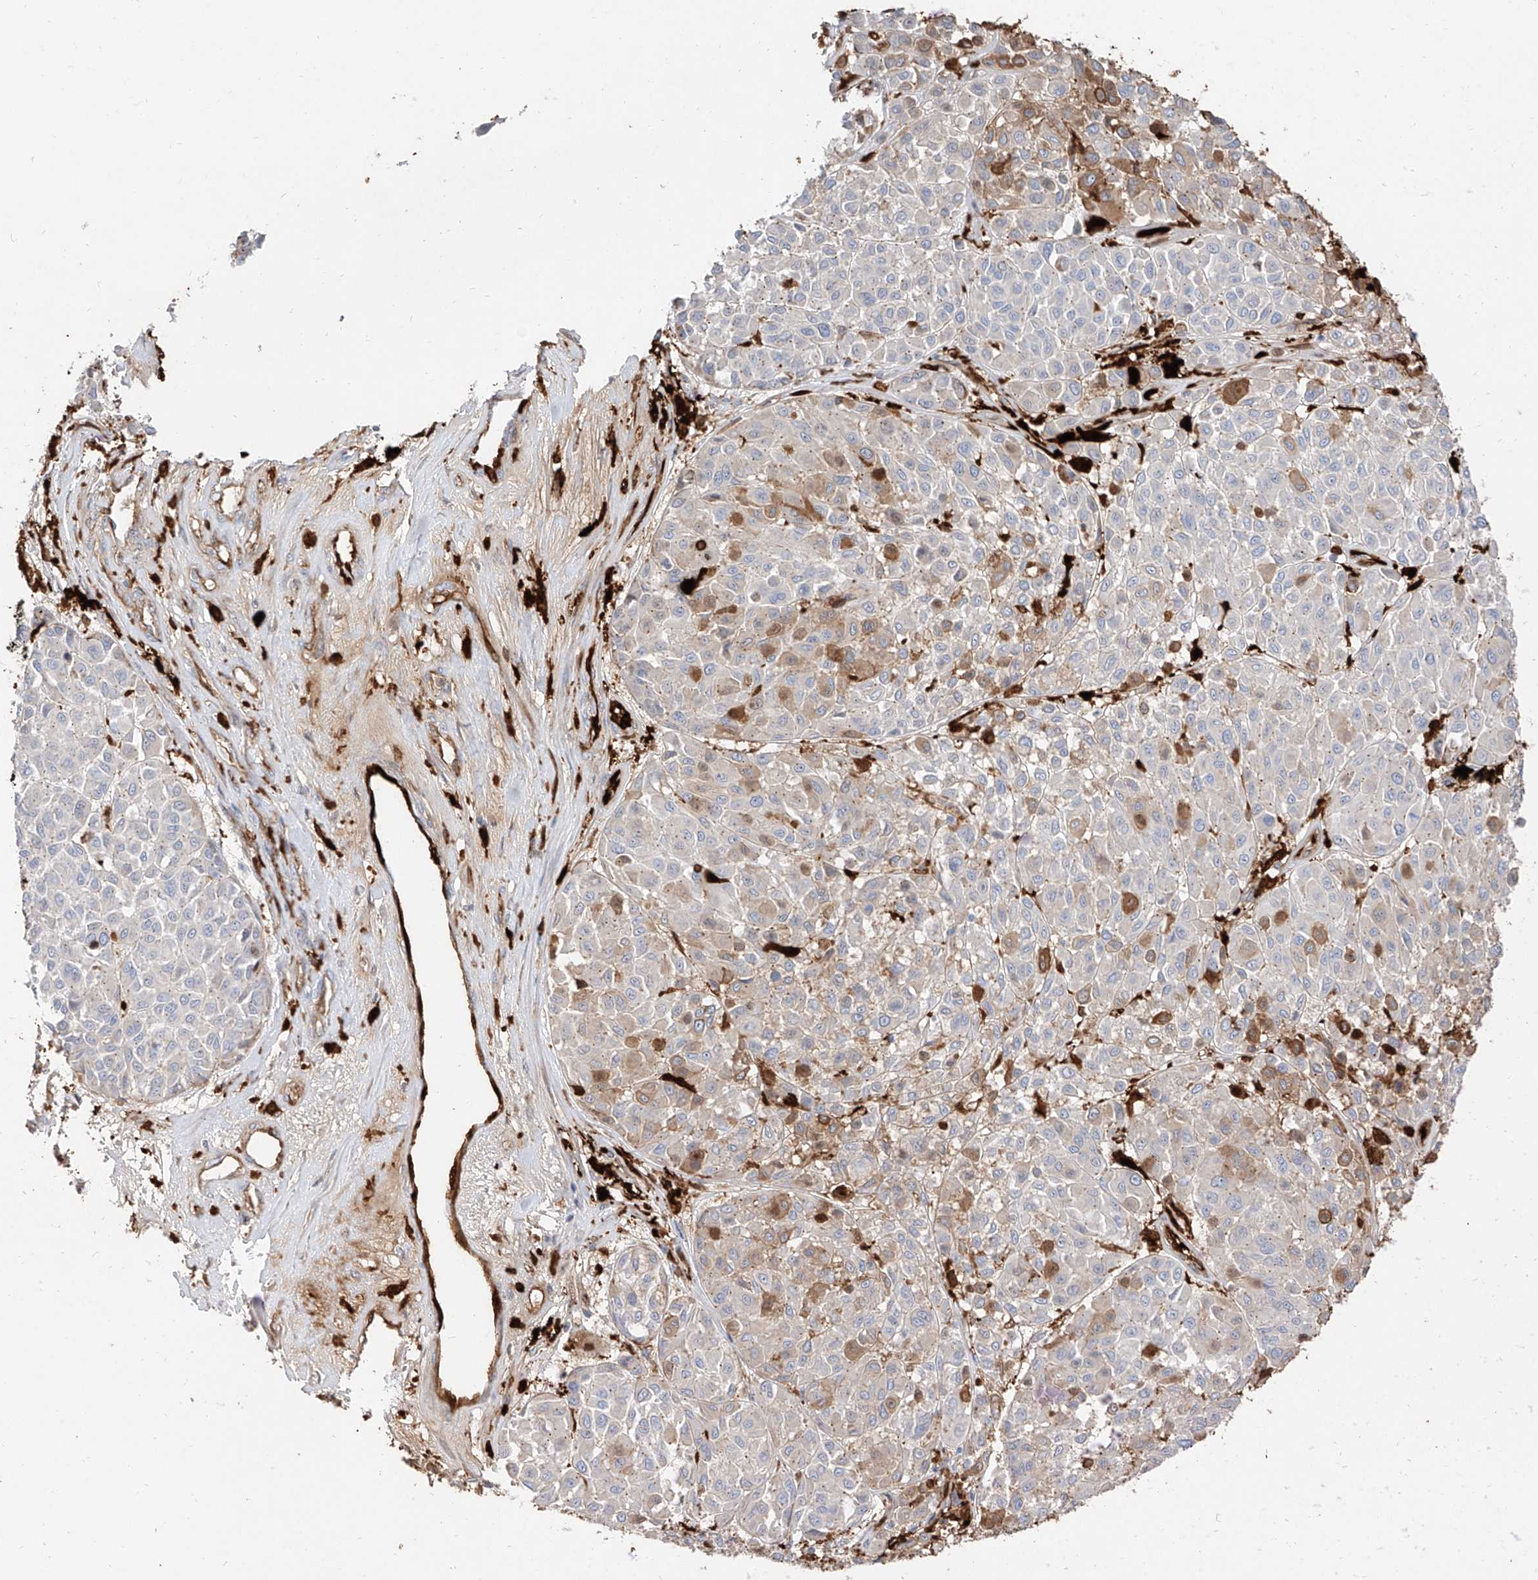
{"staining": {"intensity": "moderate", "quantity": "<25%", "location": "cytoplasmic/membranous"}, "tissue": "melanoma", "cell_type": "Tumor cells", "image_type": "cancer", "snomed": [{"axis": "morphology", "description": "Malignant melanoma, Metastatic site"}, {"axis": "topography", "description": "Soft tissue"}], "caption": "Human malignant melanoma (metastatic site) stained with a protein marker shows moderate staining in tumor cells.", "gene": "KYNU", "patient": {"sex": "male", "age": 41}}